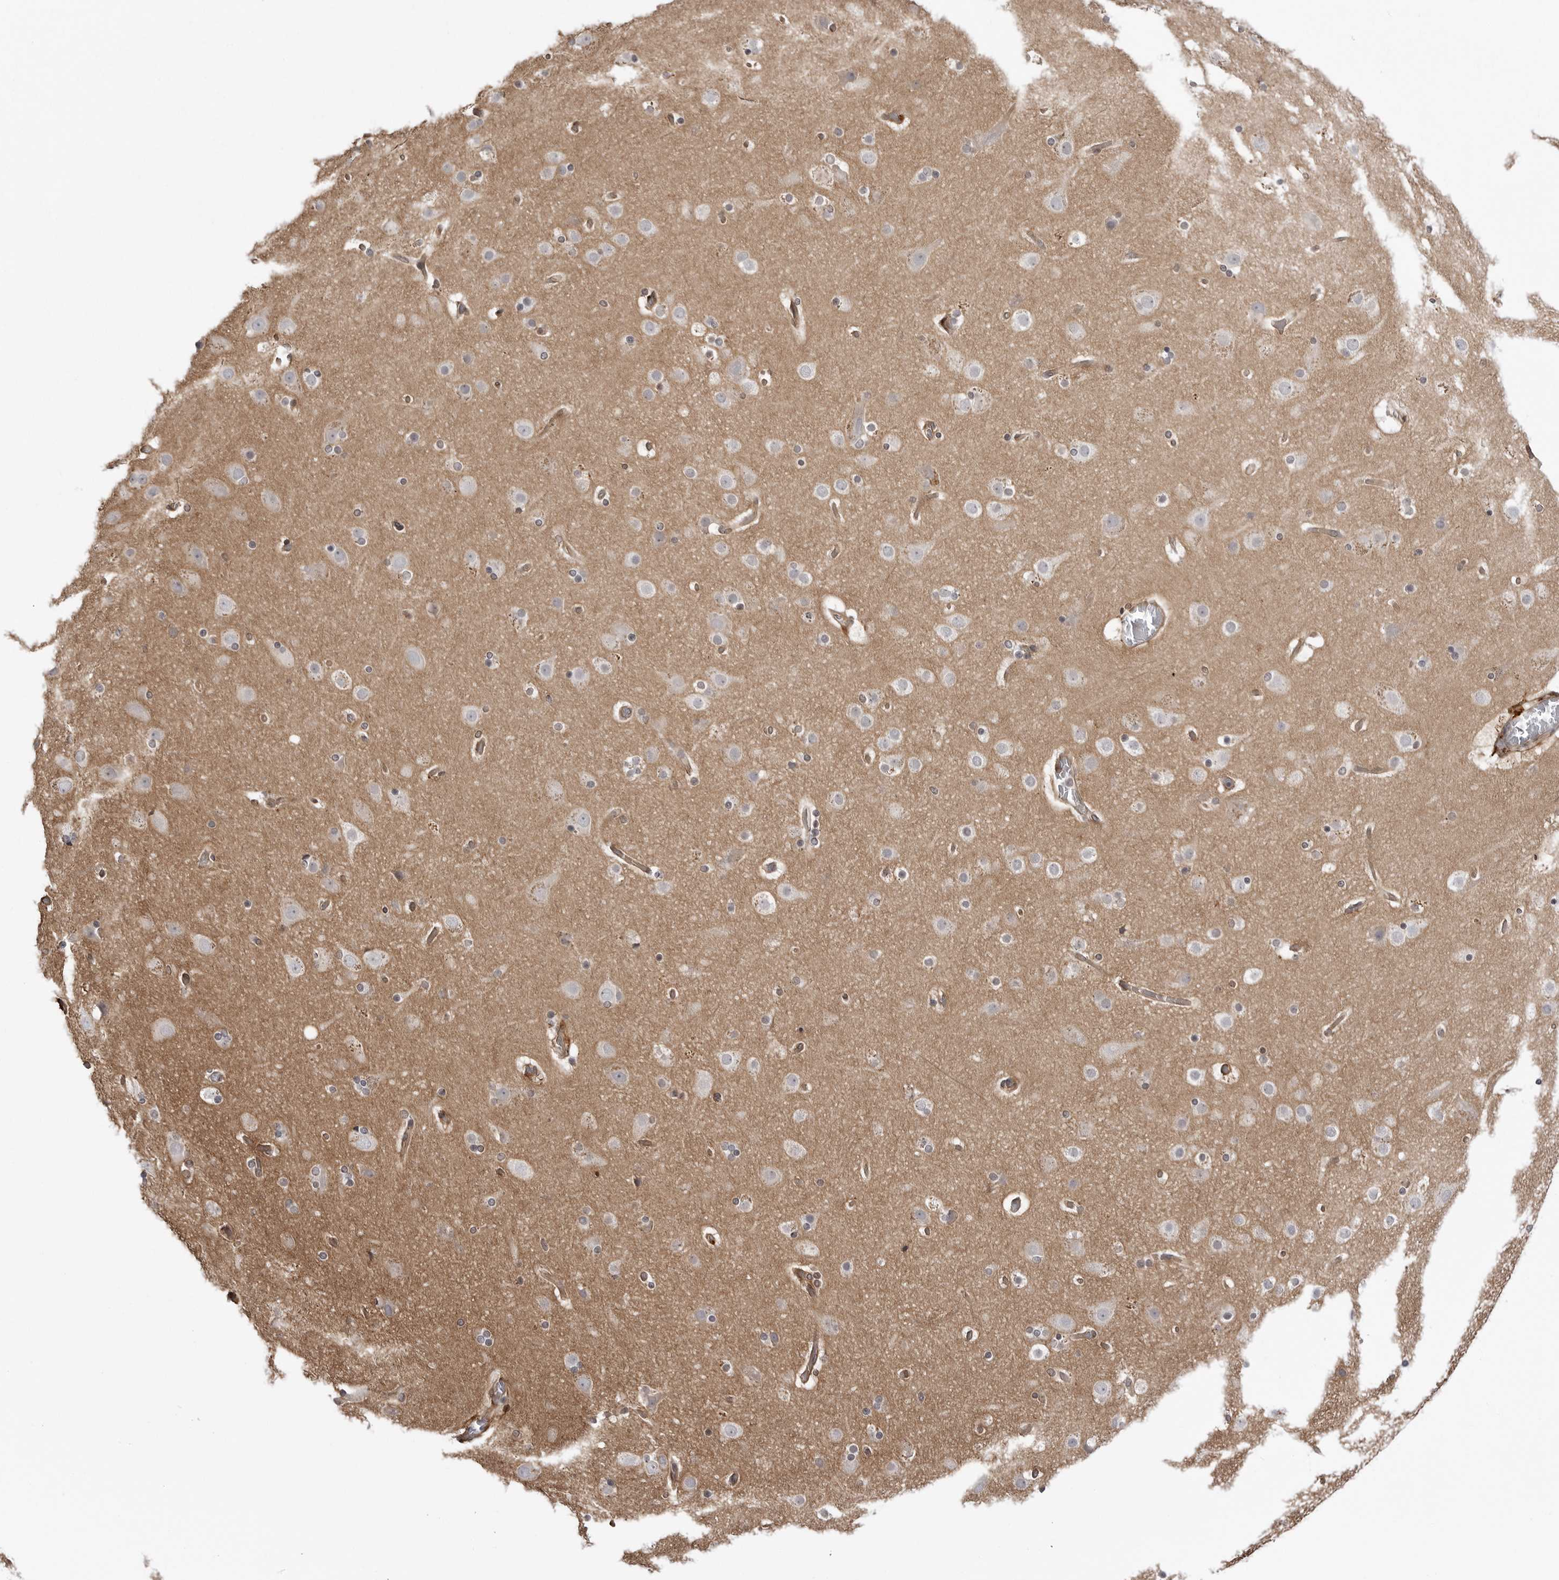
{"staining": {"intensity": "moderate", "quantity": ">75%", "location": "cytoplasmic/membranous"}, "tissue": "cerebral cortex", "cell_type": "Endothelial cells", "image_type": "normal", "snomed": [{"axis": "morphology", "description": "Normal tissue, NOS"}, {"axis": "topography", "description": "Cerebral cortex"}], "caption": "Cerebral cortex stained with immunohistochemistry reveals moderate cytoplasmic/membranous expression in approximately >75% of endothelial cells.", "gene": "ARL5A", "patient": {"sex": "male", "age": 57}}